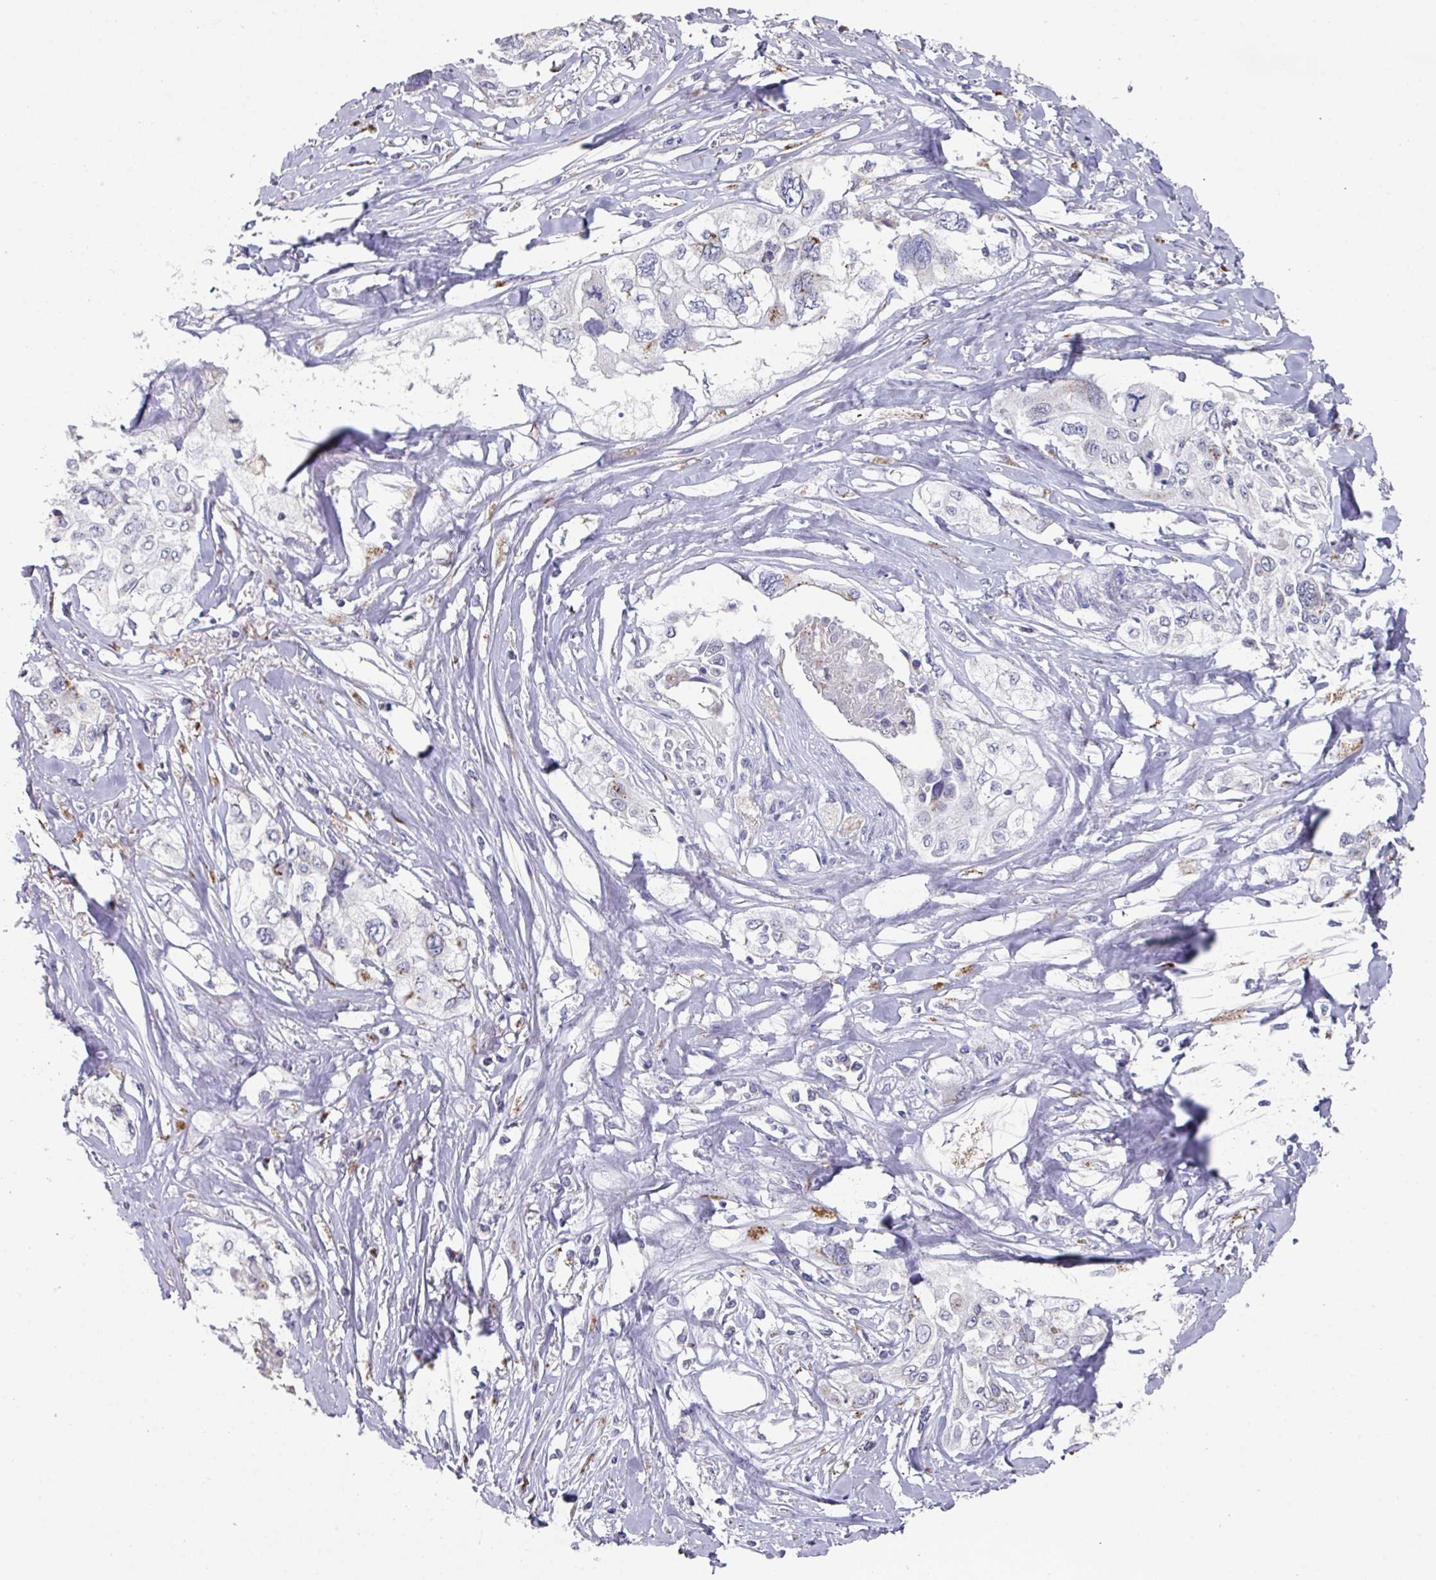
{"staining": {"intensity": "moderate", "quantity": "<25%", "location": "cytoplasmic/membranous"}, "tissue": "cervical cancer", "cell_type": "Tumor cells", "image_type": "cancer", "snomed": [{"axis": "morphology", "description": "Squamous cell carcinoma, NOS"}, {"axis": "topography", "description": "Cervix"}], "caption": "A micrograph of human cervical cancer (squamous cell carcinoma) stained for a protein shows moderate cytoplasmic/membranous brown staining in tumor cells. (IHC, brightfield microscopy, high magnification).", "gene": "VKORC1L1", "patient": {"sex": "female", "age": 31}}